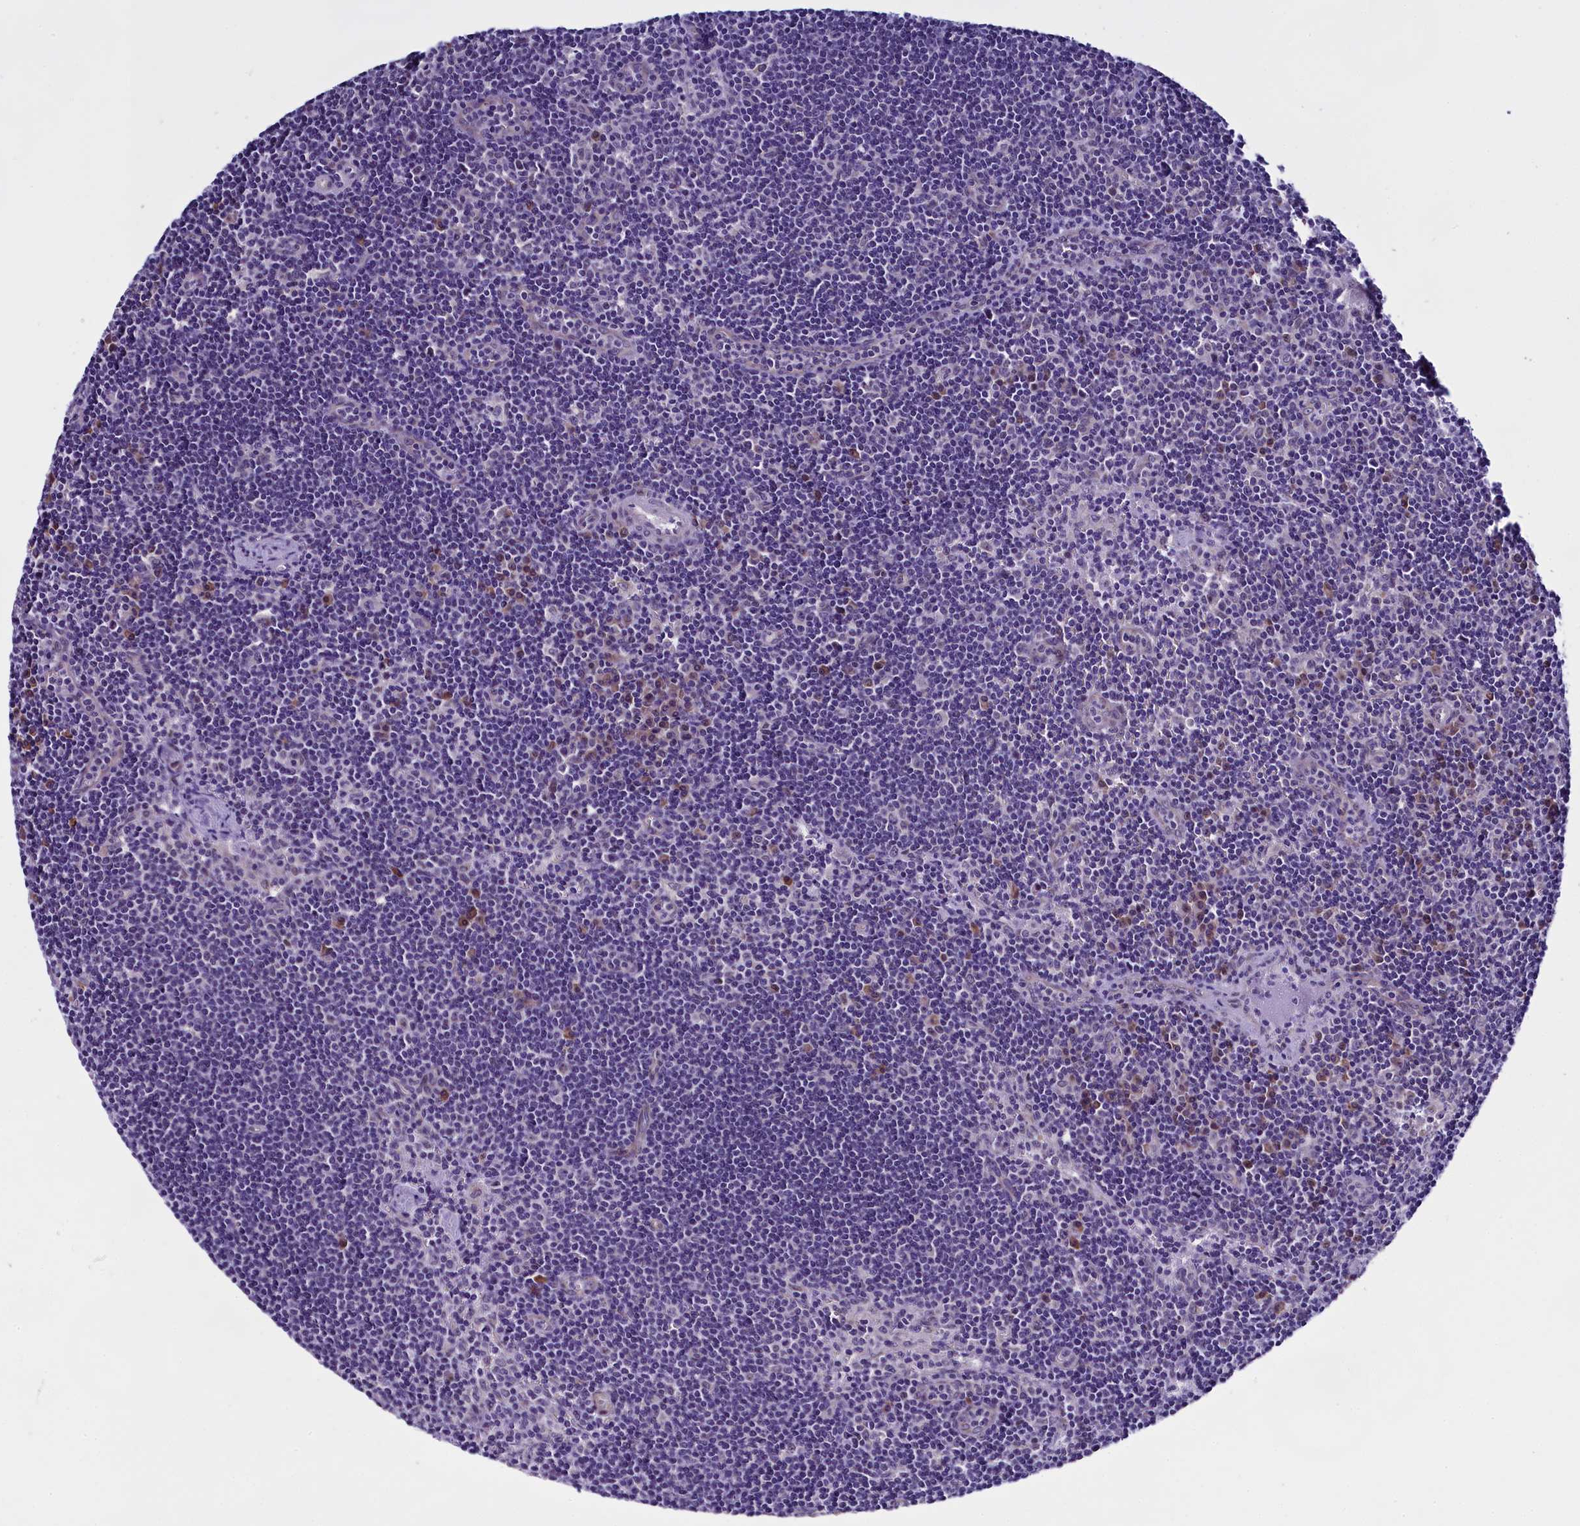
{"staining": {"intensity": "negative", "quantity": "none", "location": "none"}, "tissue": "lymph node", "cell_type": "Germinal center cells", "image_type": "normal", "snomed": [{"axis": "morphology", "description": "Normal tissue, NOS"}, {"axis": "topography", "description": "Lymph node"}], "caption": "High power microscopy histopathology image of an immunohistochemistry photomicrograph of normal lymph node, revealing no significant expression in germinal center cells. (DAB immunohistochemistry (IHC), high magnification).", "gene": "UACA", "patient": {"sex": "female", "age": 32}}